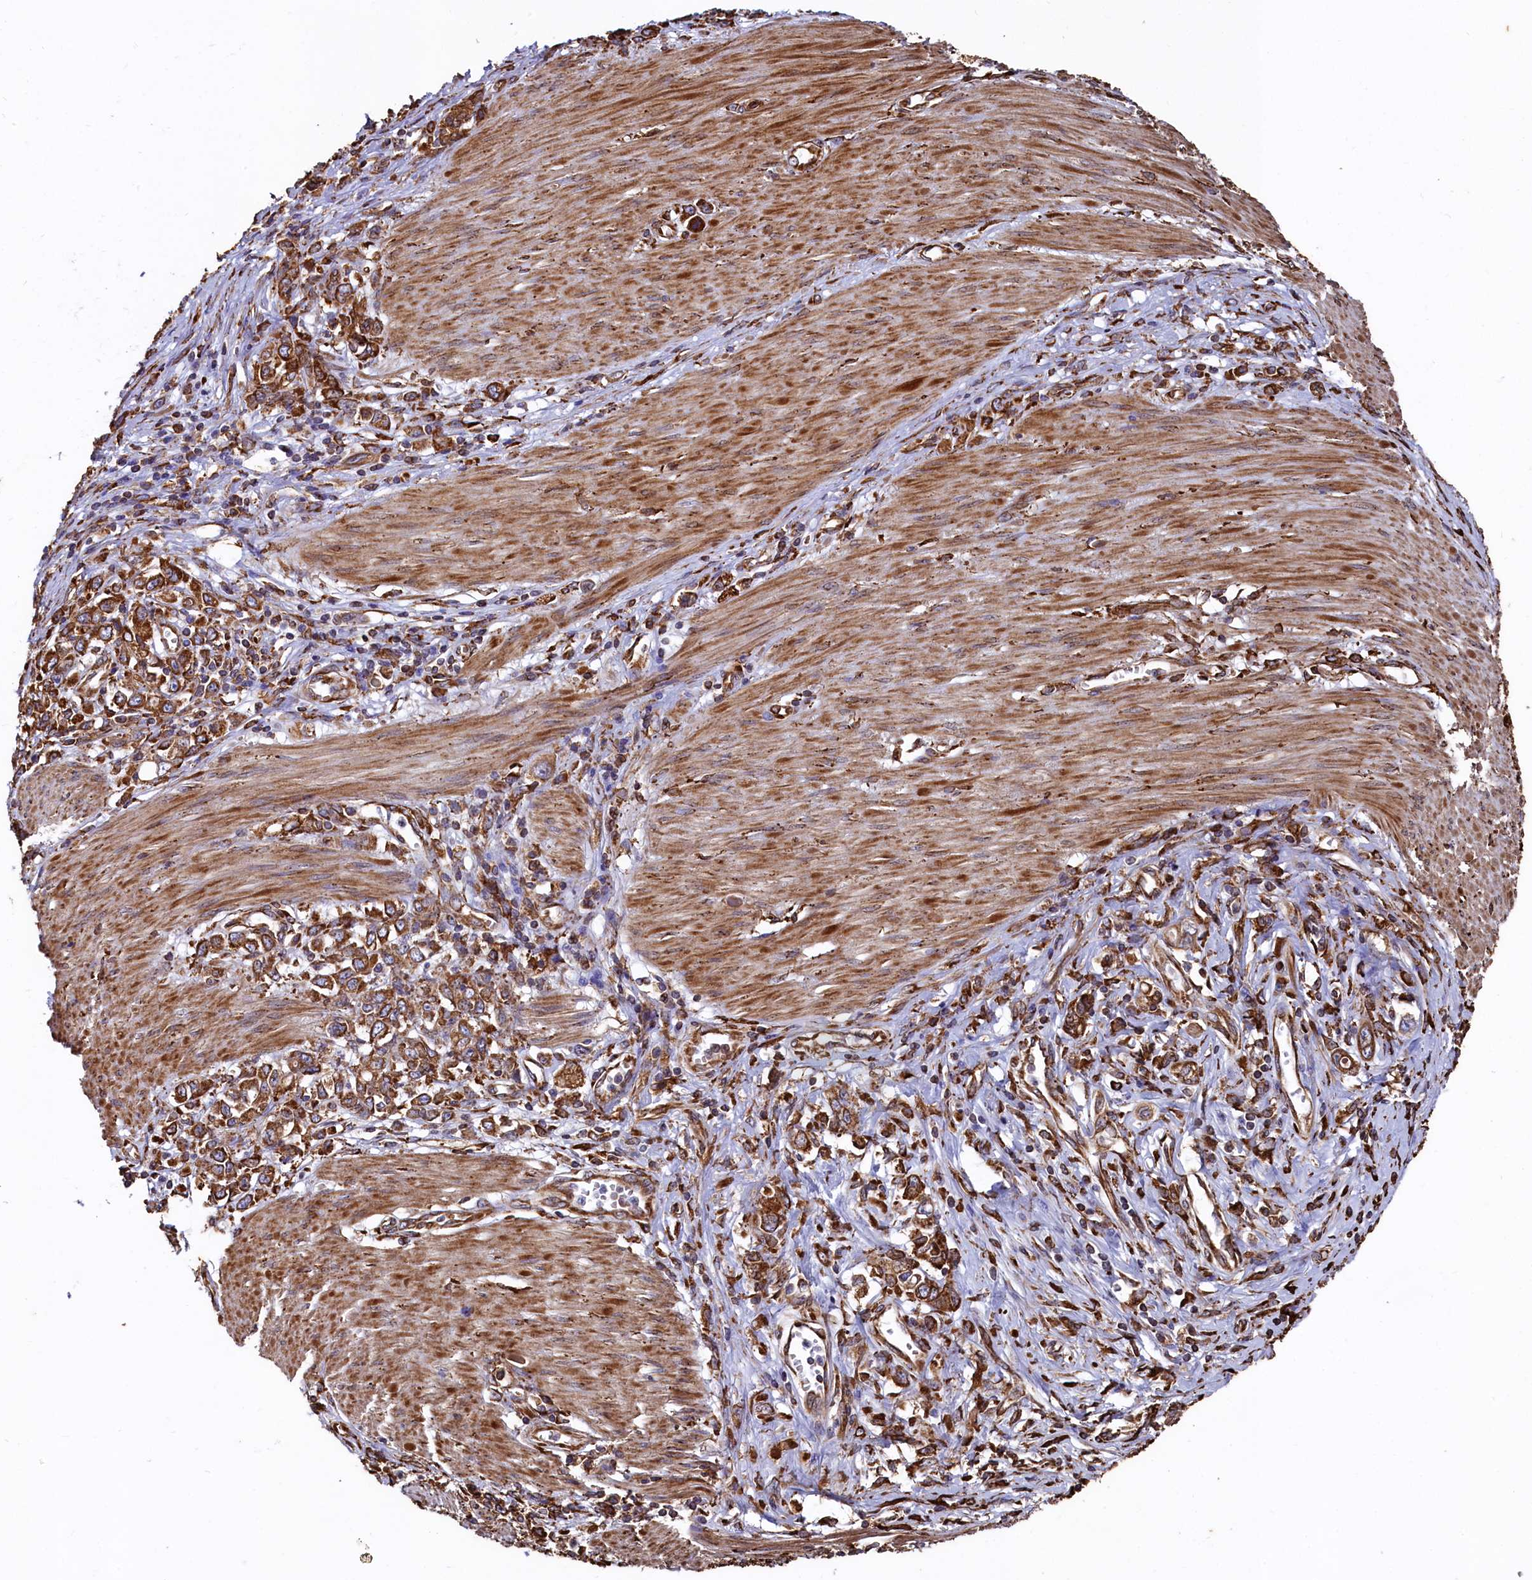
{"staining": {"intensity": "strong", "quantity": ">75%", "location": "cytoplasmic/membranous"}, "tissue": "stomach cancer", "cell_type": "Tumor cells", "image_type": "cancer", "snomed": [{"axis": "morphology", "description": "Adenocarcinoma, NOS"}, {"axis": "topography", "description": "Stomach"}], "caption": "Immunohistochemistry of stomach cancer exhibits high levels of strong cytoplasmic/membranous staining in approximately >75% of tumor cells. (DAB (3,3'-diaminobenzidine) IHC with brightfield microscopy, high magnification).", "gene": "NEURL1B", "patient": {"sex": "female", "age": 76}}